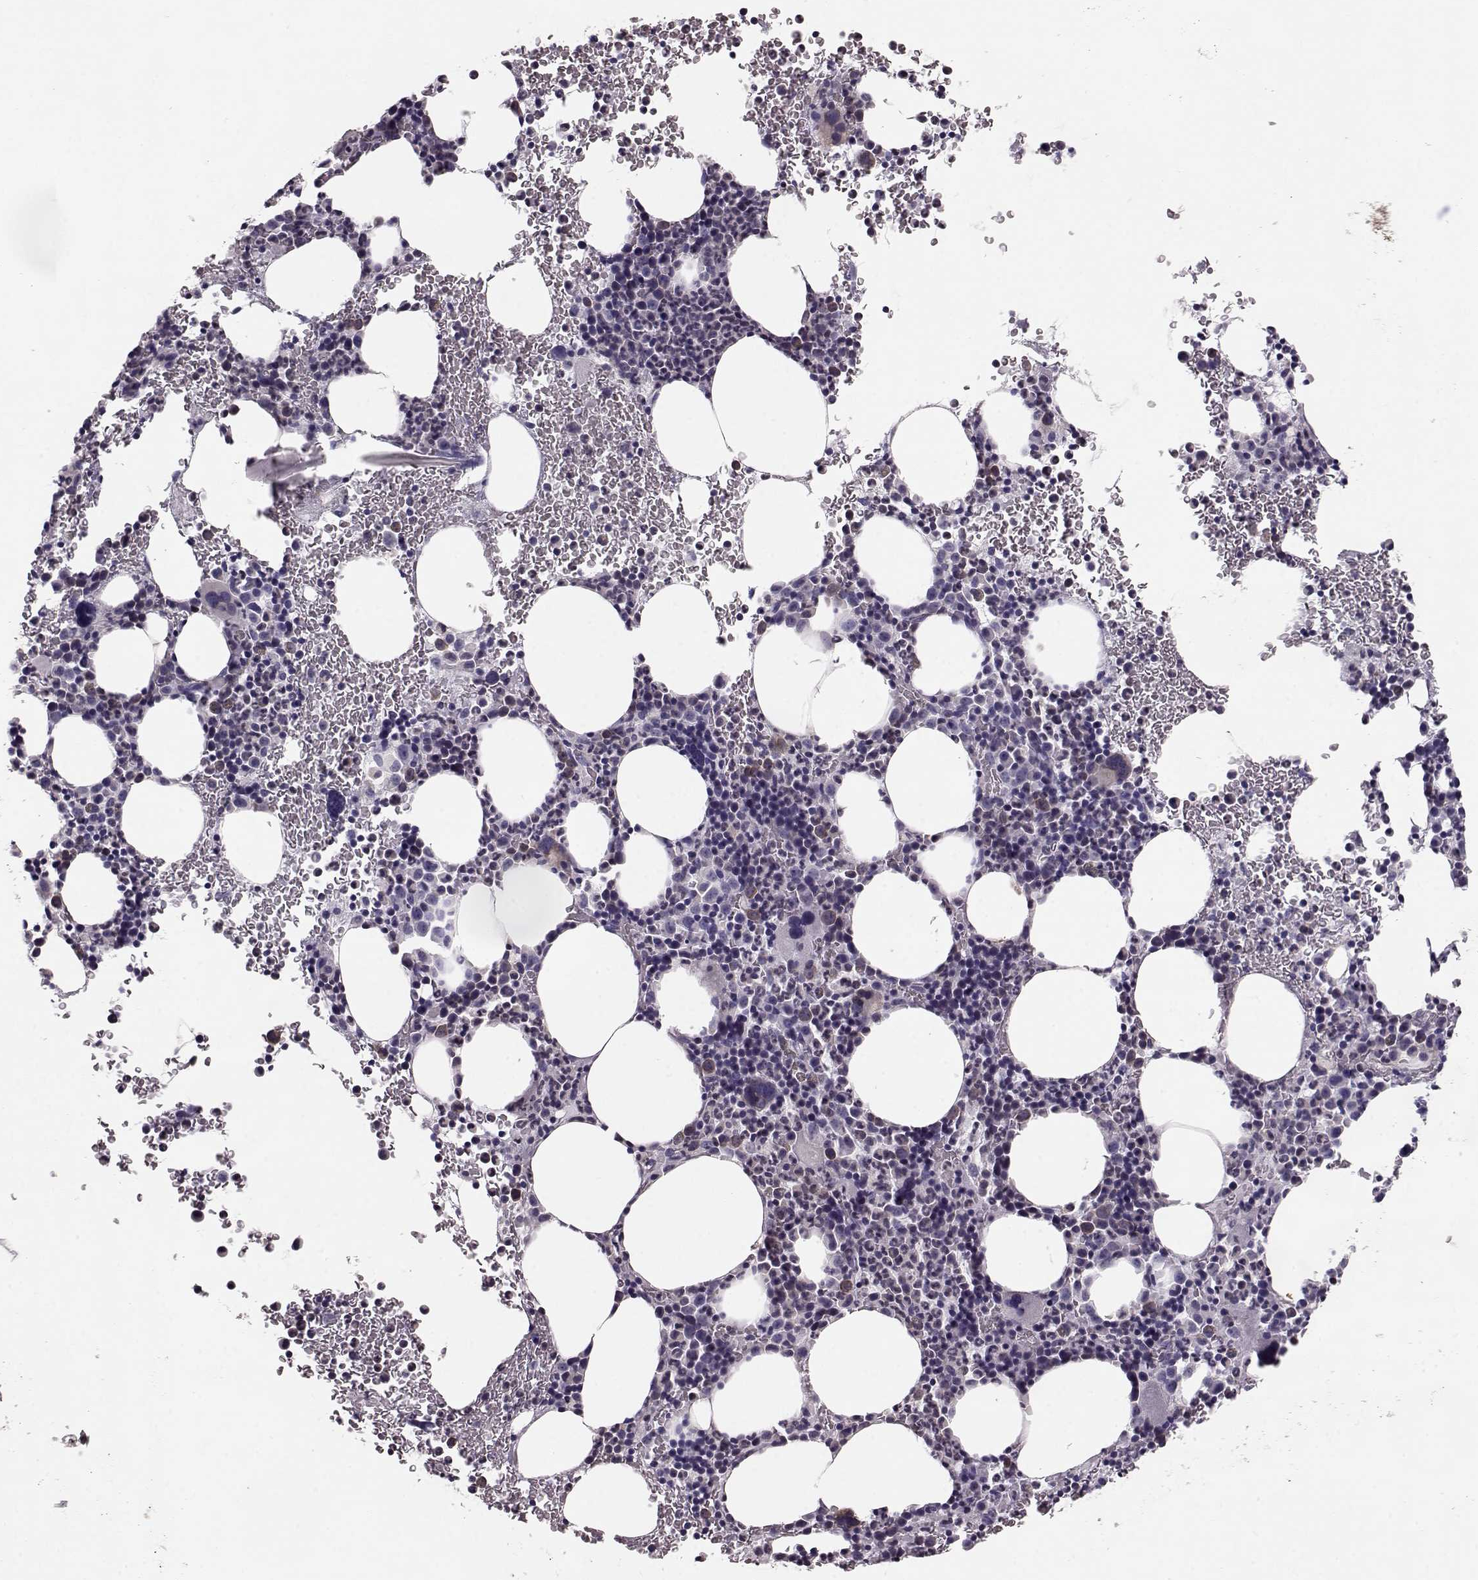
{"staining": {"intensity": "weak", "quantity": "<25%", "location": "cytoplasmic/membranous"}, "tissue": "bone marrow", "cell_type": "Hematopoietic cells", "image_type": "normal", "snomed": [{"axis": "morphology", "description": "Normal tissue, NOS"}, {"axis": "topography", "description": "Bone marrow"}], "caption": "The histopathology image demonstrates no significant staining in hematopoietic cells of bone marrow.", "gene": "ELOVL5", "patient": {"sex": "male", "age": 72}}